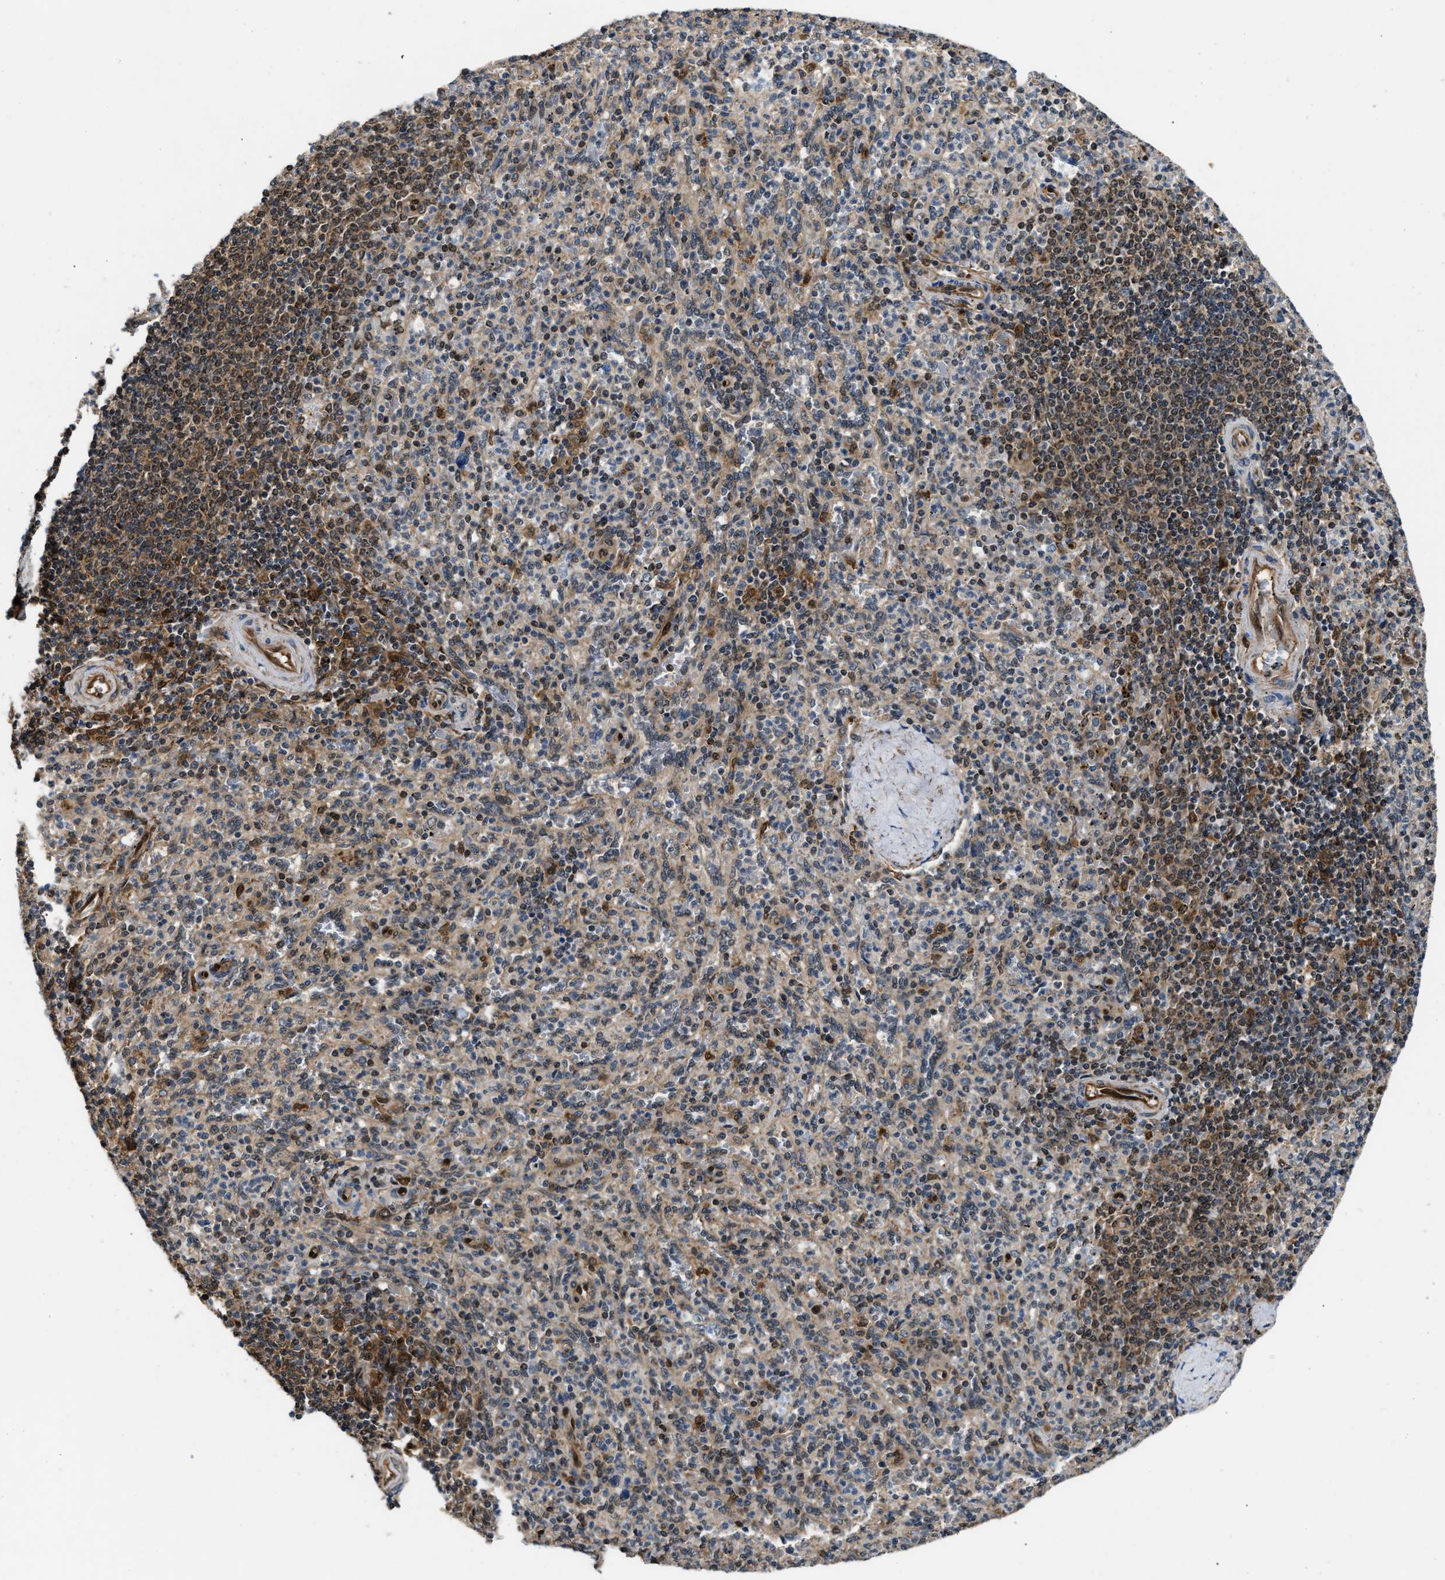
{"staining": {"intensity": "moderate", "quantity": "<25%", "location": "cytoplasmic/membranous,nuclear"}, "tissue": "spleen", "cell_type": "Cells in red pulp", "image_type": "normal", "snomed": [{"axis": "morphology", "description": "Normal tissue, NOS"}, {"axis": "topography", "description": "Spleen"}], "caption": "IHC of normal human spleen reveals low levels of moderate cytoplasmic/membranous,nuclear staining in about <25% of cells in red pulp.", "gene": "PPA1", "patient": {"sex": "male", "age": 36}}